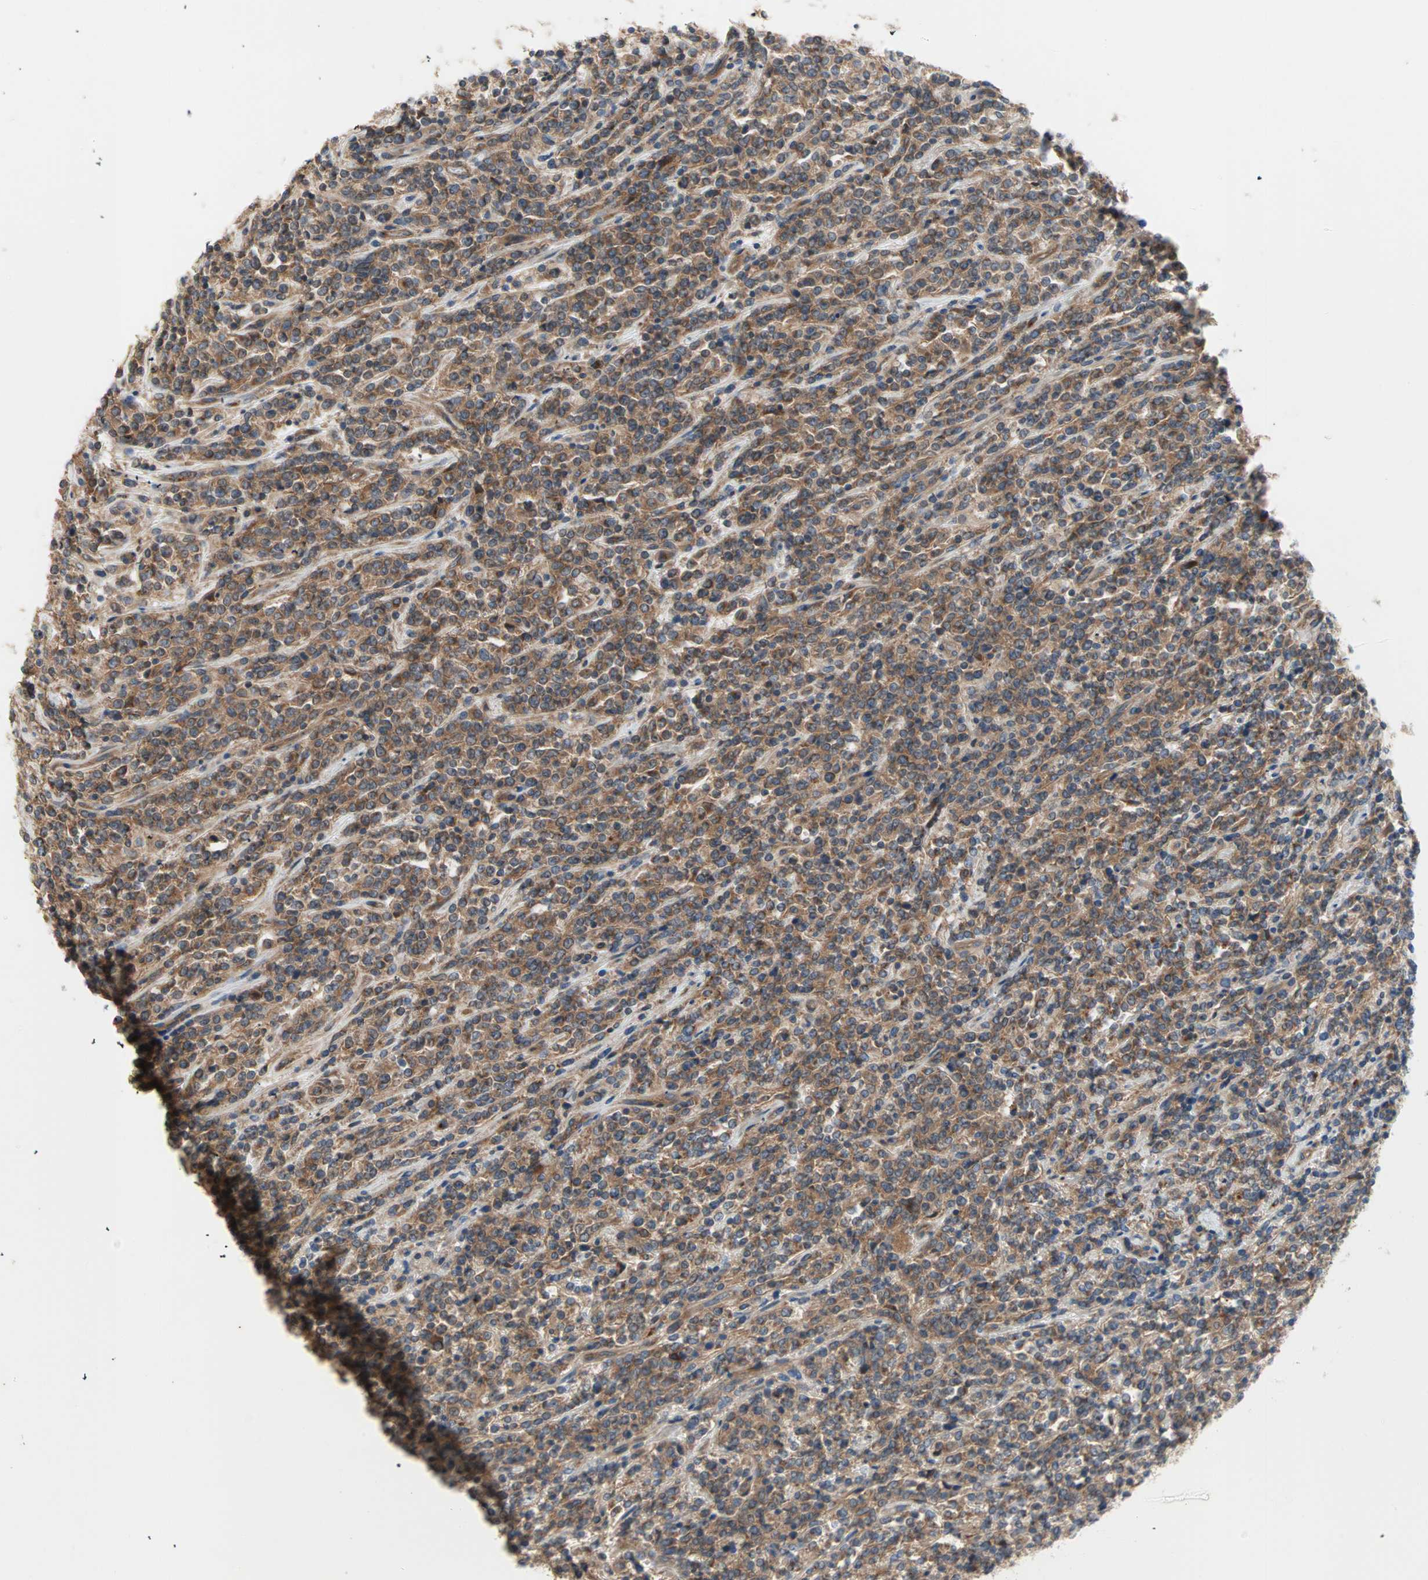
{"staining": {"intensity": "moderate", "quantity": ">75%", "location": "cytoplasmic/membranous"}, "tissue": "lymphoma", "cell_type": "Tumor cells", "image_type": "cancer", "snomed": [{"axis": "morphology", "description": "Malignant lymphoma, non-Hodgkin's type, High grade"}, {"axis": "topography", "description": "Soft tissue"}], "caption": "A brown stain labels moderate cytoplasmic/membranous positivity of a protein in human high-grade malignant lymphoma, non-Hodgkin's type tumor cells. The protein of interest is shown in brown color, while the nuclei are stained blue.", "gene": "PDE8A", "patient": {"sex": "male", "age": 18}}